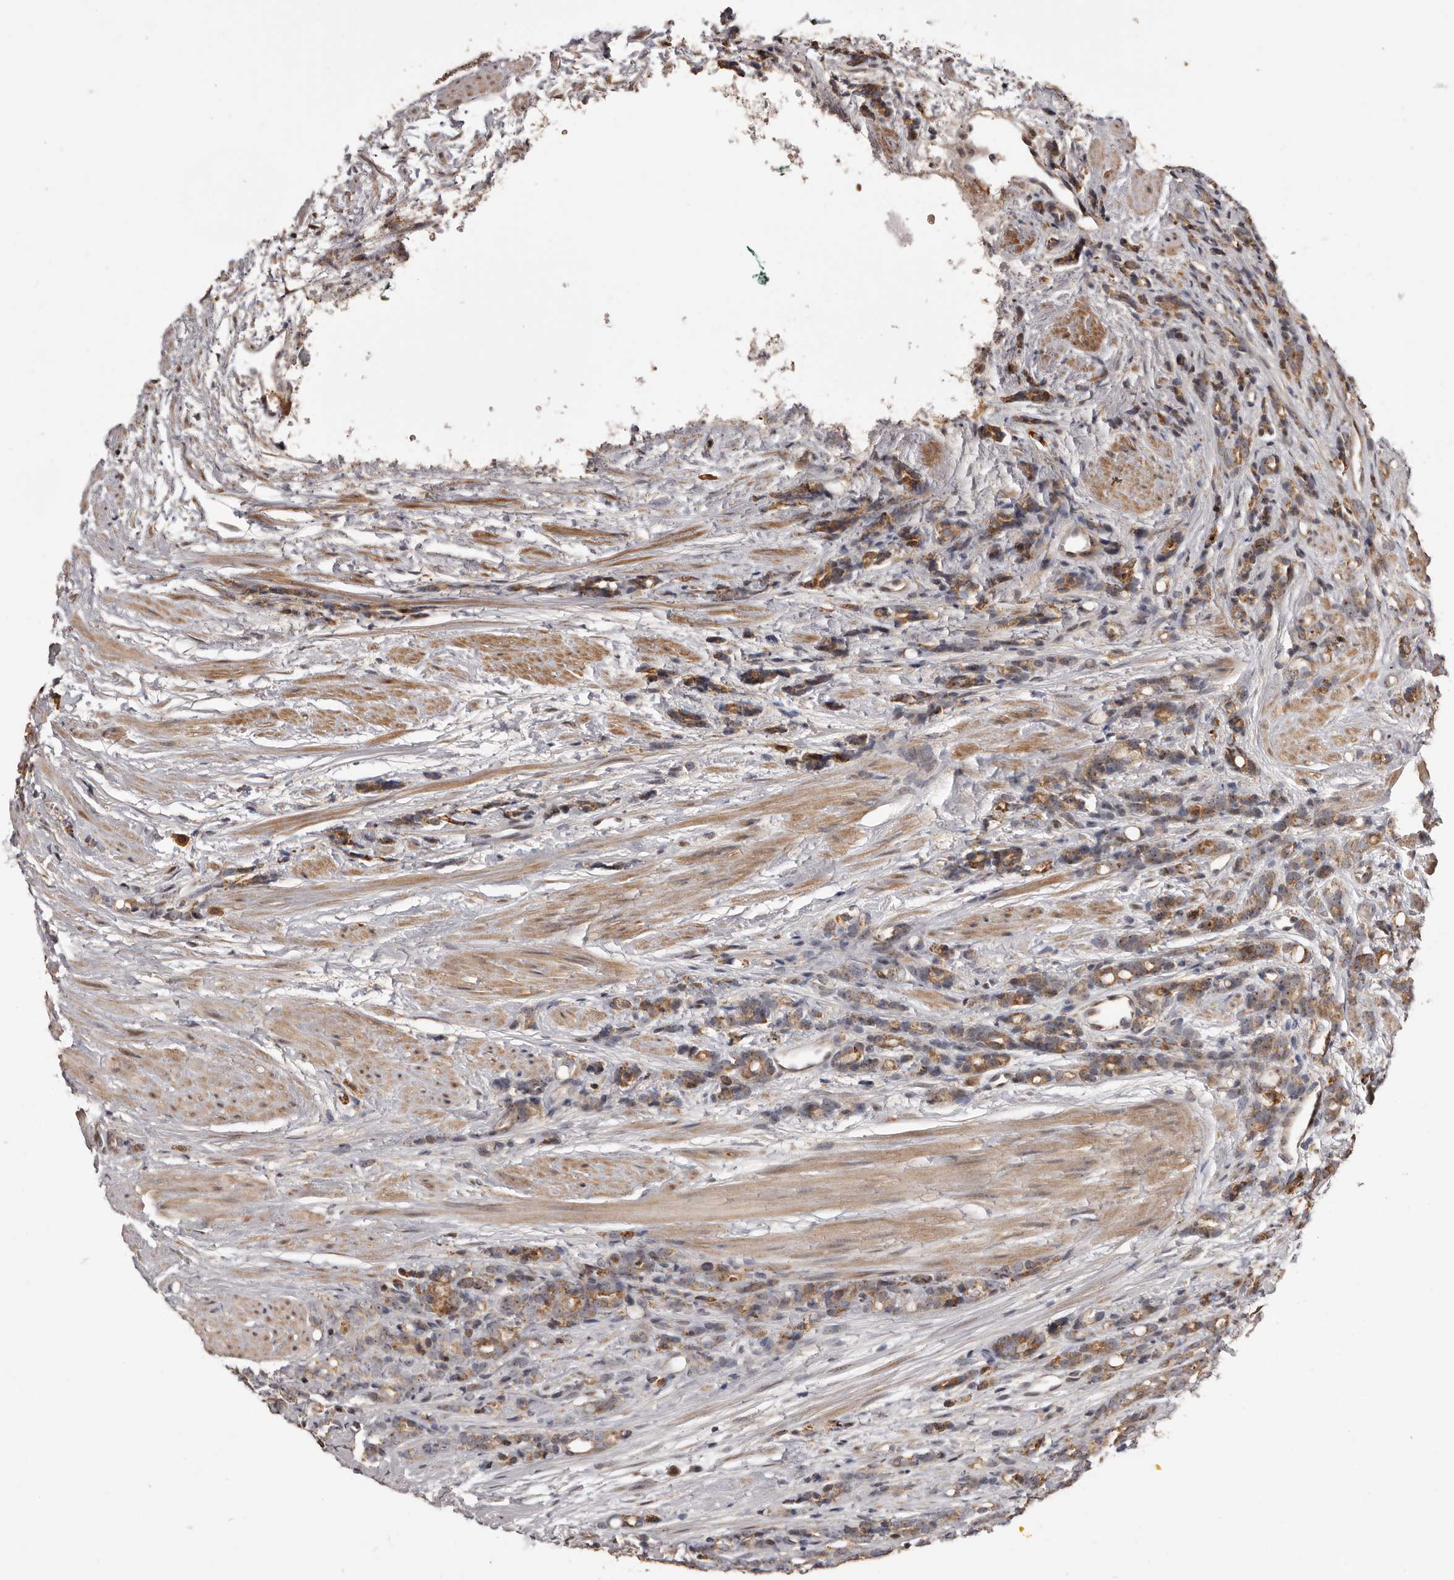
{"staining": {"intensity": "moderate", "quantity": ">75%", "location": "cytoplasmic/membranous"}, "tissue": "prostate cancer", "cell_type": "Tumor cells", "image_type": "cancer", "snomed": [{"axis": "morphology", "description": "Adenocarcinoma, High grade"}, {"axis": "topography", "description": "Prostate"}], "caption": "A high-resolution micrograph shows immunohistochemistry (IHC) staining of prostate cancer (adenocarcinoma (high-grade)), which reveals moderate cytoplasmic/membranous staining in approximately >75% of tumor cells. Nuclei are stained in blue.", "gene": "ZCCHC7", "patient": {"sex": "male", "age": 62}}